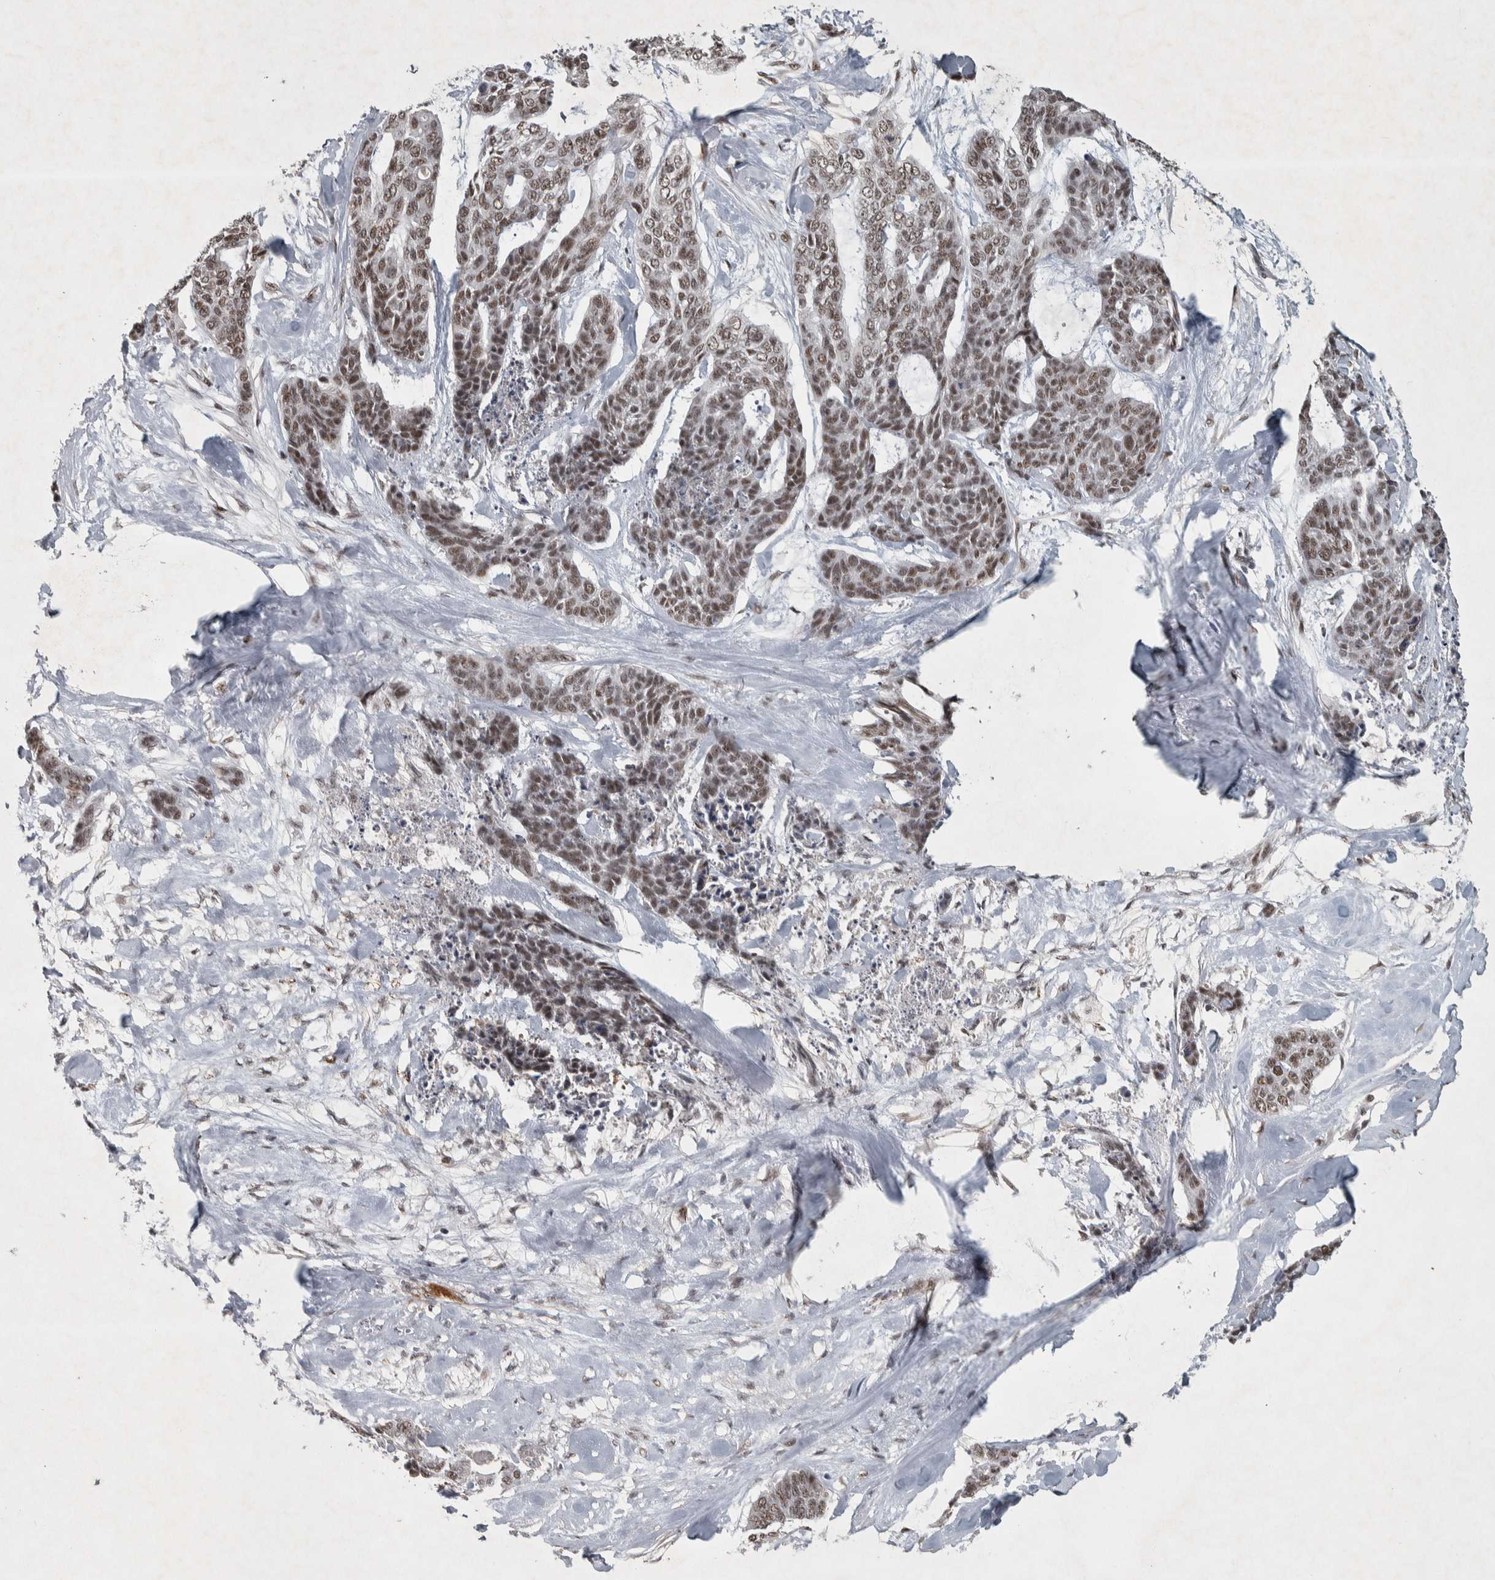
{"staining": {"intensity": "moderate", "quantity": ">75%", "location": "nuclear"}, "tissue": "skin cancer", "cell_type": "Tumor cells", "image_type": "cancer", "snomed": [{"axis": "morphology", "description": "Basal cell carcinoma"}, {"axis": "topography", "description": "Skin"}], "caption": "The image exhibits staining of skin cancer (basal cell carcinoma), revealing moderate nuclear protein expression (brown color) within tumor cells.", "gene": "DDX42", "patient": {"sex": "female", "age": 64}}